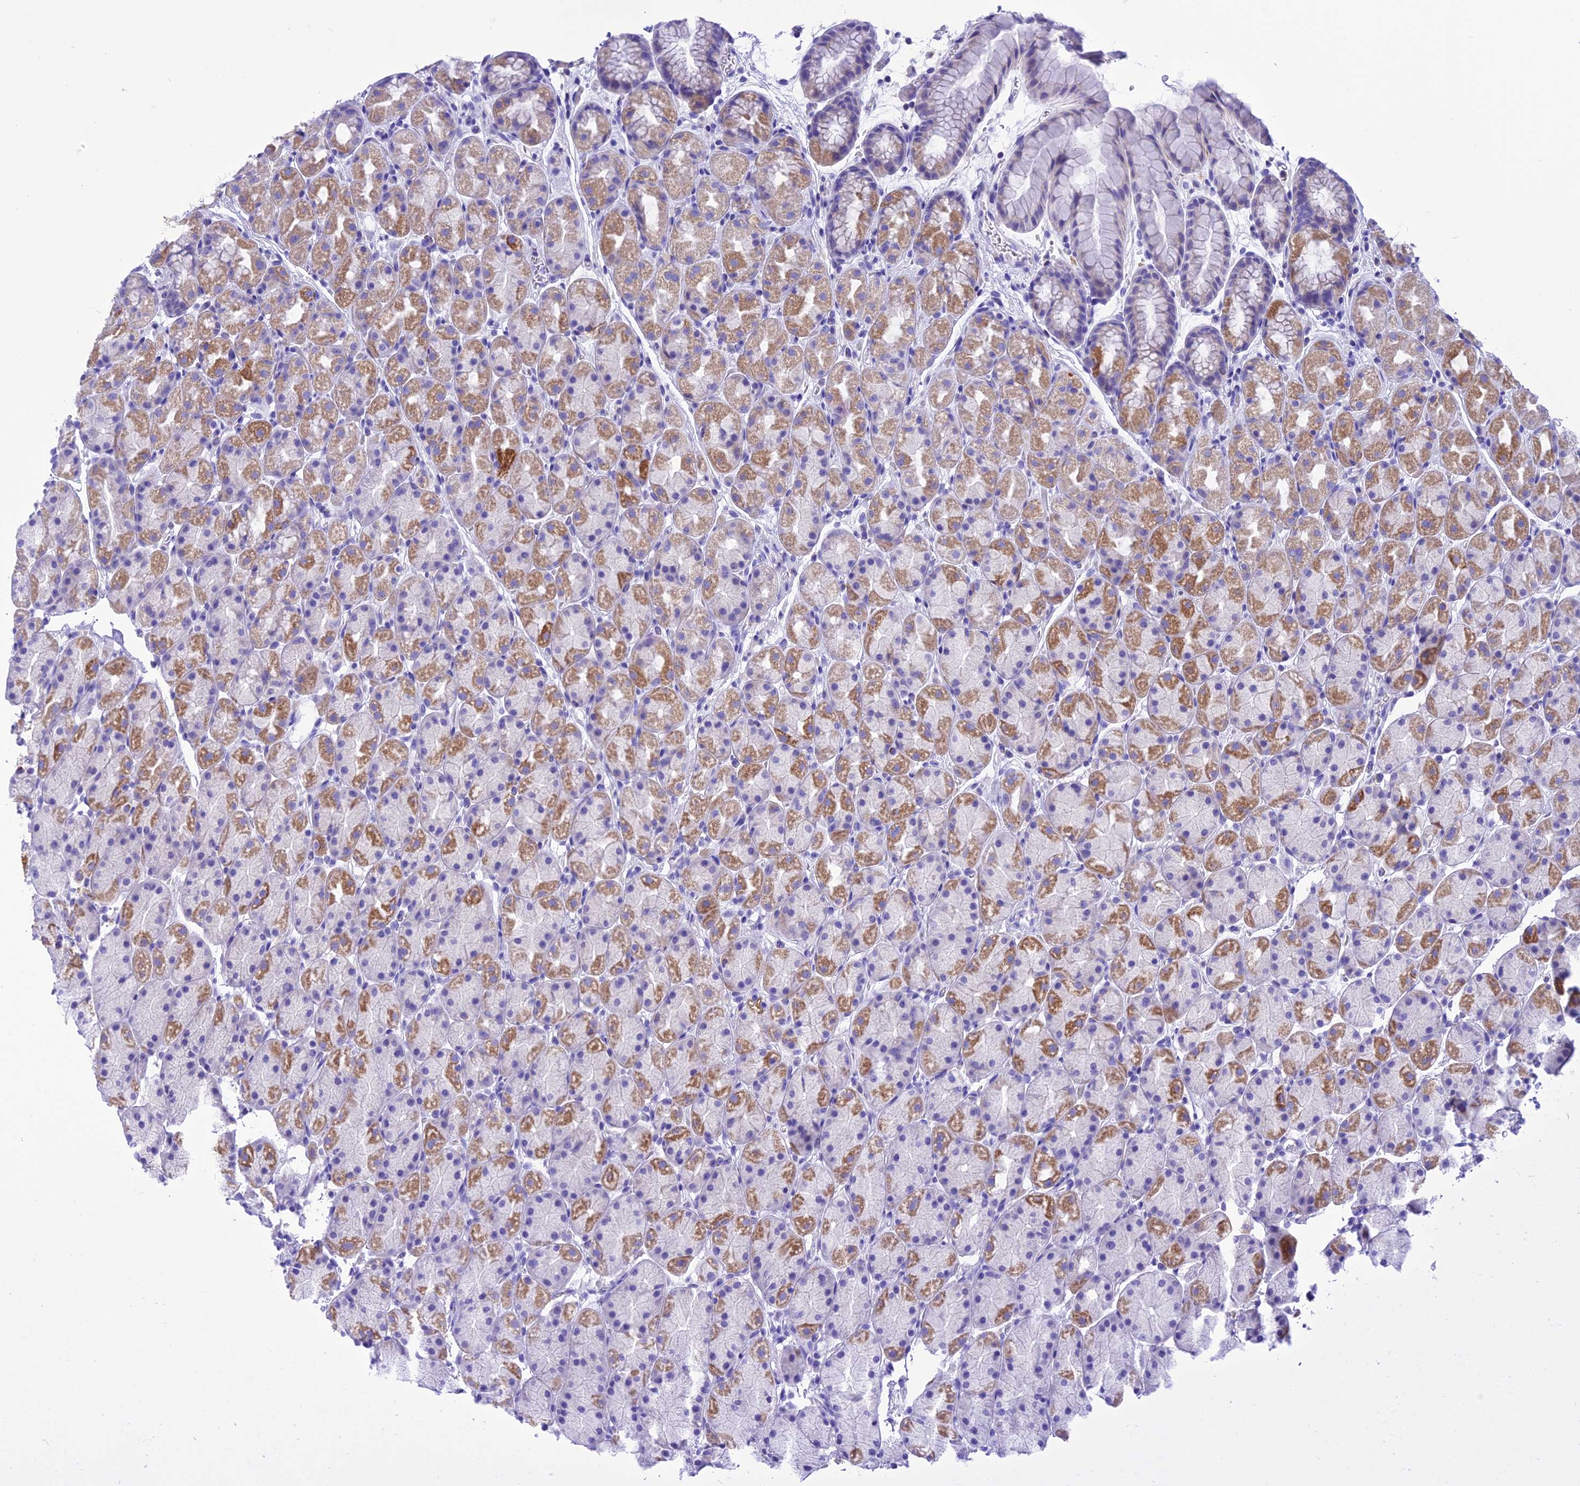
{"staining": {"intensity": "moderate", "quantity": "25%-75%", "location": "cytoplasmic/membranous"}, "tissue": "stomach", "cell_type": "Glandular cells", "image_type": "normal", "snomed": [{"axis": "morphology", "description": "Normal tissue, NOS"}, {"axis": "topography", "description": "Stomach, upper"}, {"axis": "topography", "description": "Stomach"}], "caption": "Immunohistochemical staining of normal stomach shows moderate cytoplasmic/membranous protein positivity in about 25%-75% of glandular cells. Nuclei are stained in blue.", "gene": "GLYATL1B", "patient": {"sex": "male", "age": 47}}